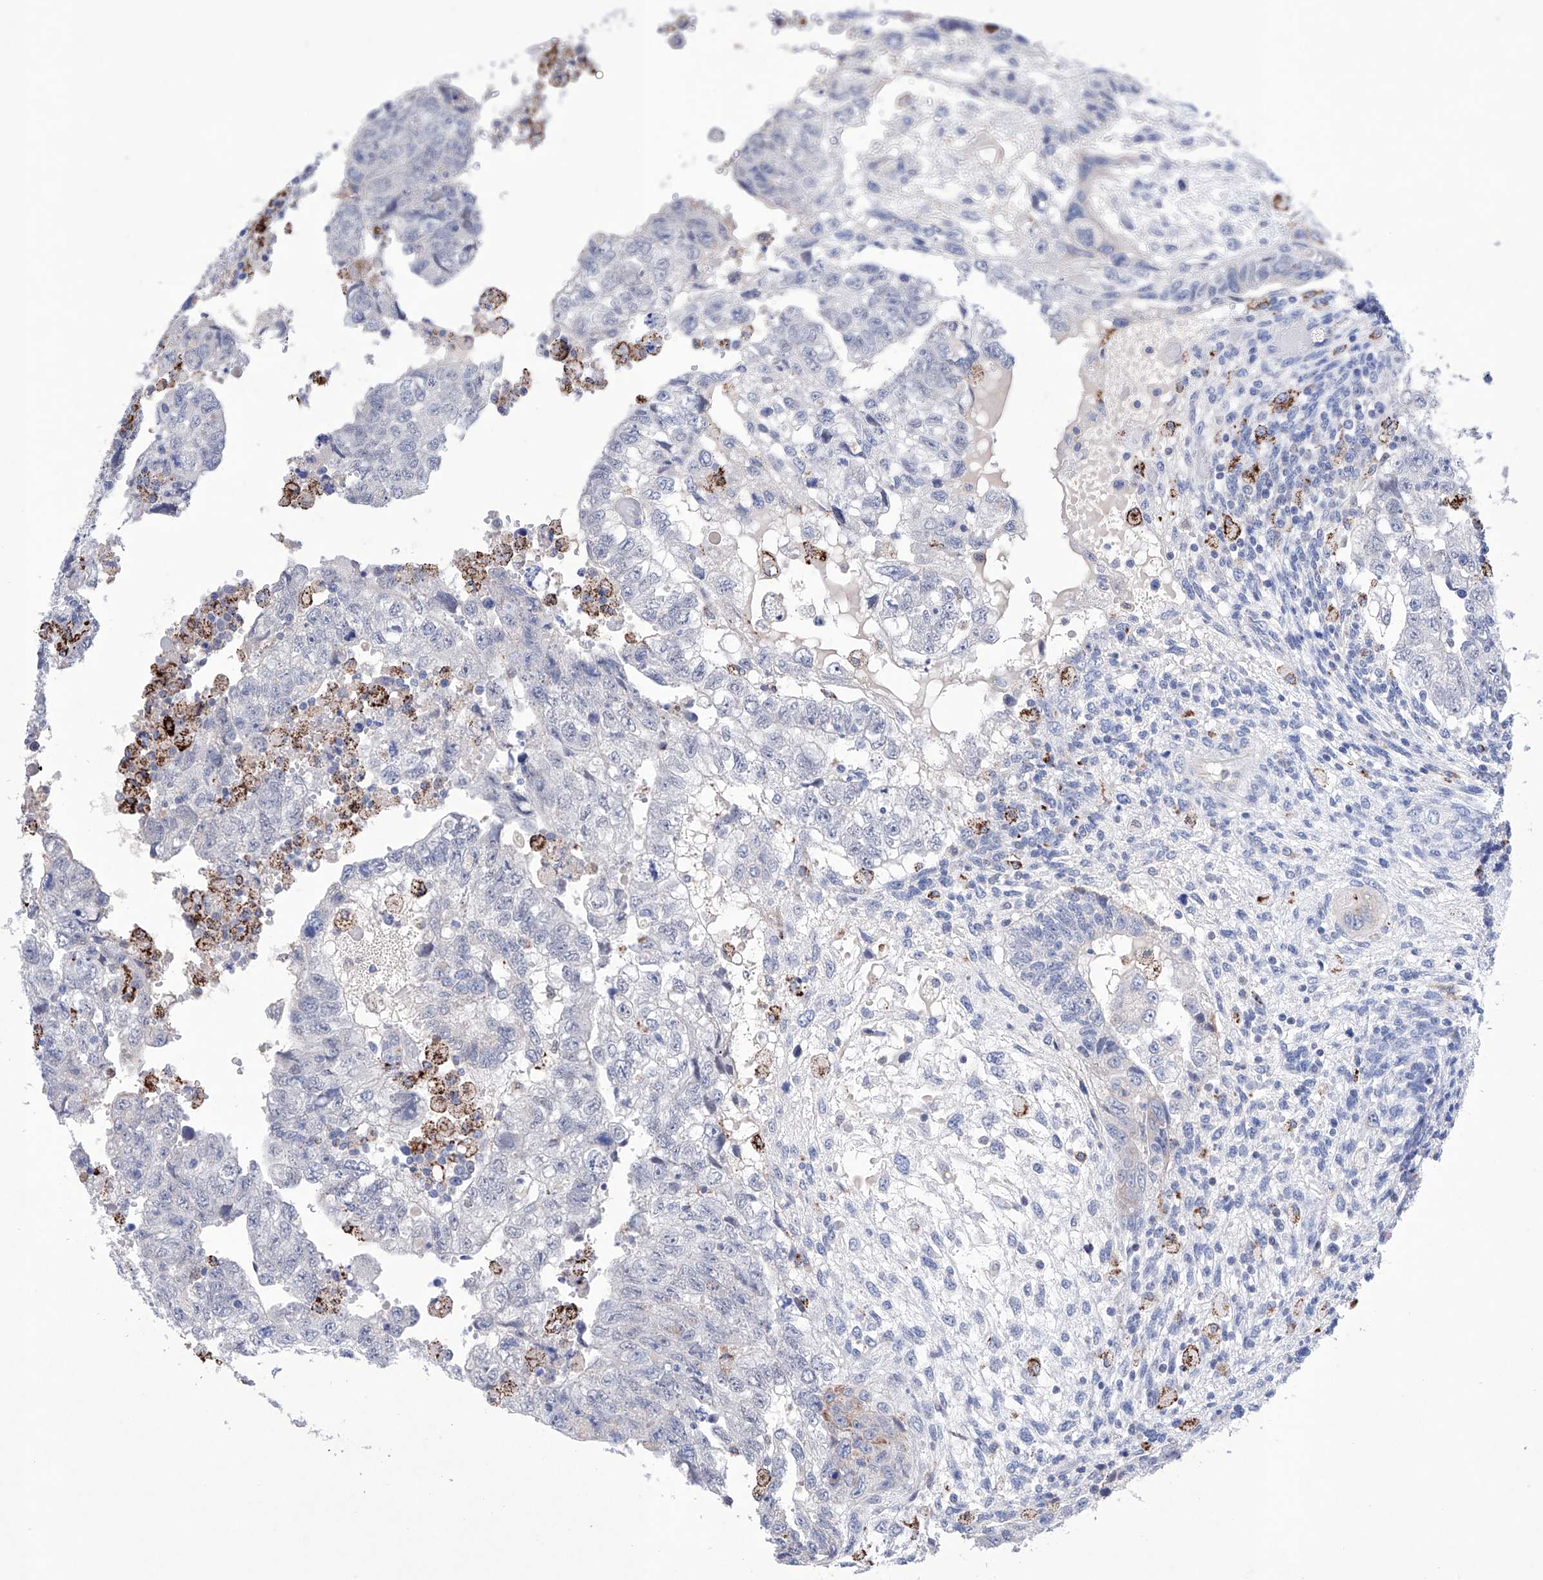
{"staining": {"intensity": "negative", "quantity": "none", "location": "none"}, "tissue": "testis cancer", "cell_type": "Tumor cells", "image_type": "cancer", "snomed": [{"axis": "morphology", "description": "Carcinoma, Embryonal, NOS"}, {"axis": "topography", "description": "Testis"}], "caption": "Testis cancer (embryonal carcinoma) stained for a protein using immunohistochemistry shows no positivity tumor cells.", "gene": "NRROS", "patient": {"sex": "male", "age": 36}}